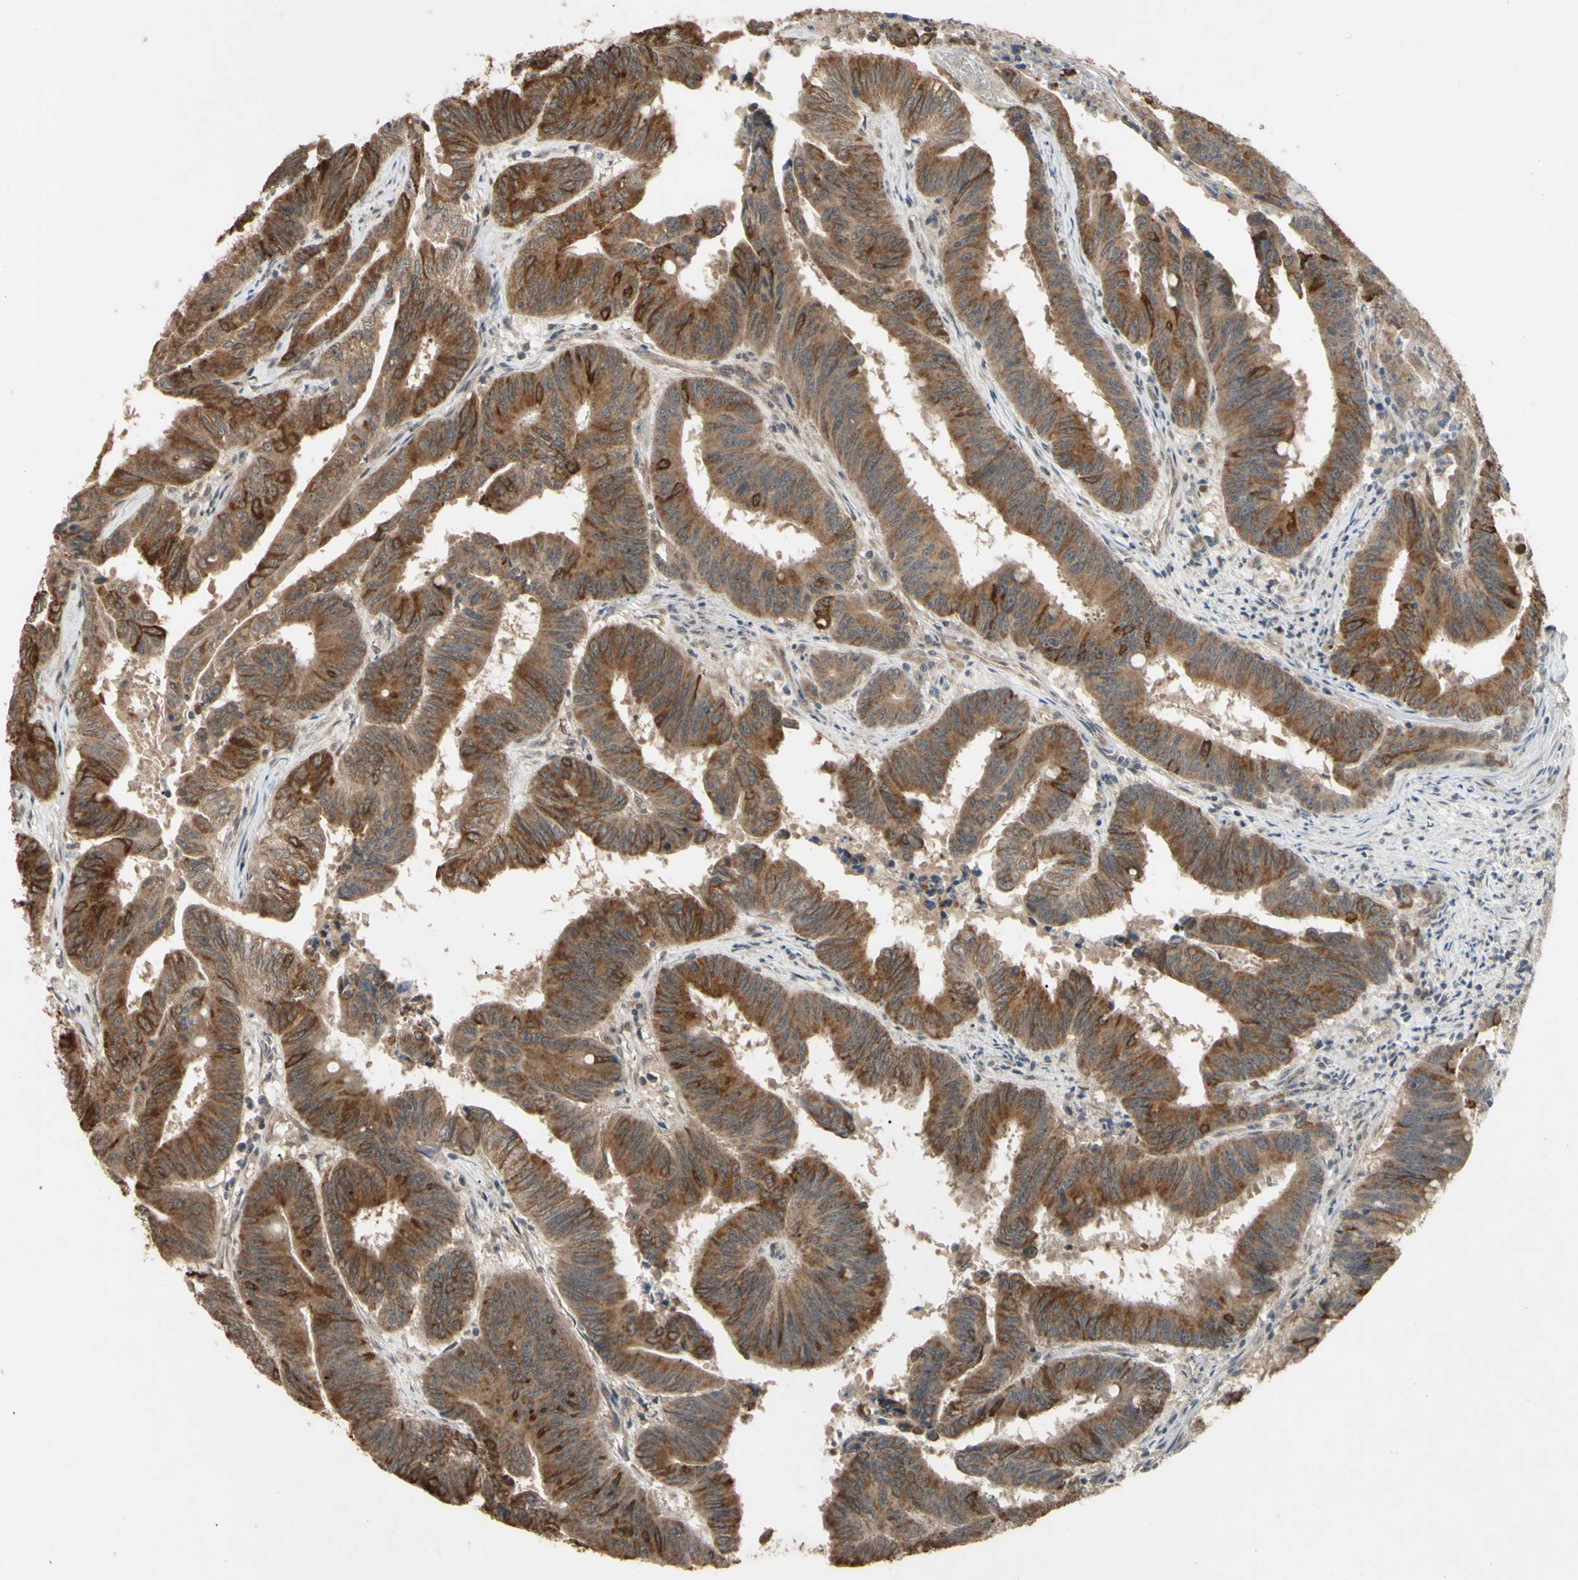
{"staining": {"intensity": "moderate", "quantity": ">75%", "location": "cytoplasmic/membranous"}, "tissue": "colorectal cancer", "cell_type": "Tumor cells", "image_type": "cancer", "snomed": [{"axis": "morphology", "description": "Adenocarcinoma, NOS"}, {"axis": "topography", "description": "Colon"}], "caption": "The immunohistochemical stain labels moderate cytoplasmic/membranous expression in tumor cells of colorectal adenocarcinoma tissue.", "gene": "CD164", "patient": {"sex": "male", "age": 45}}